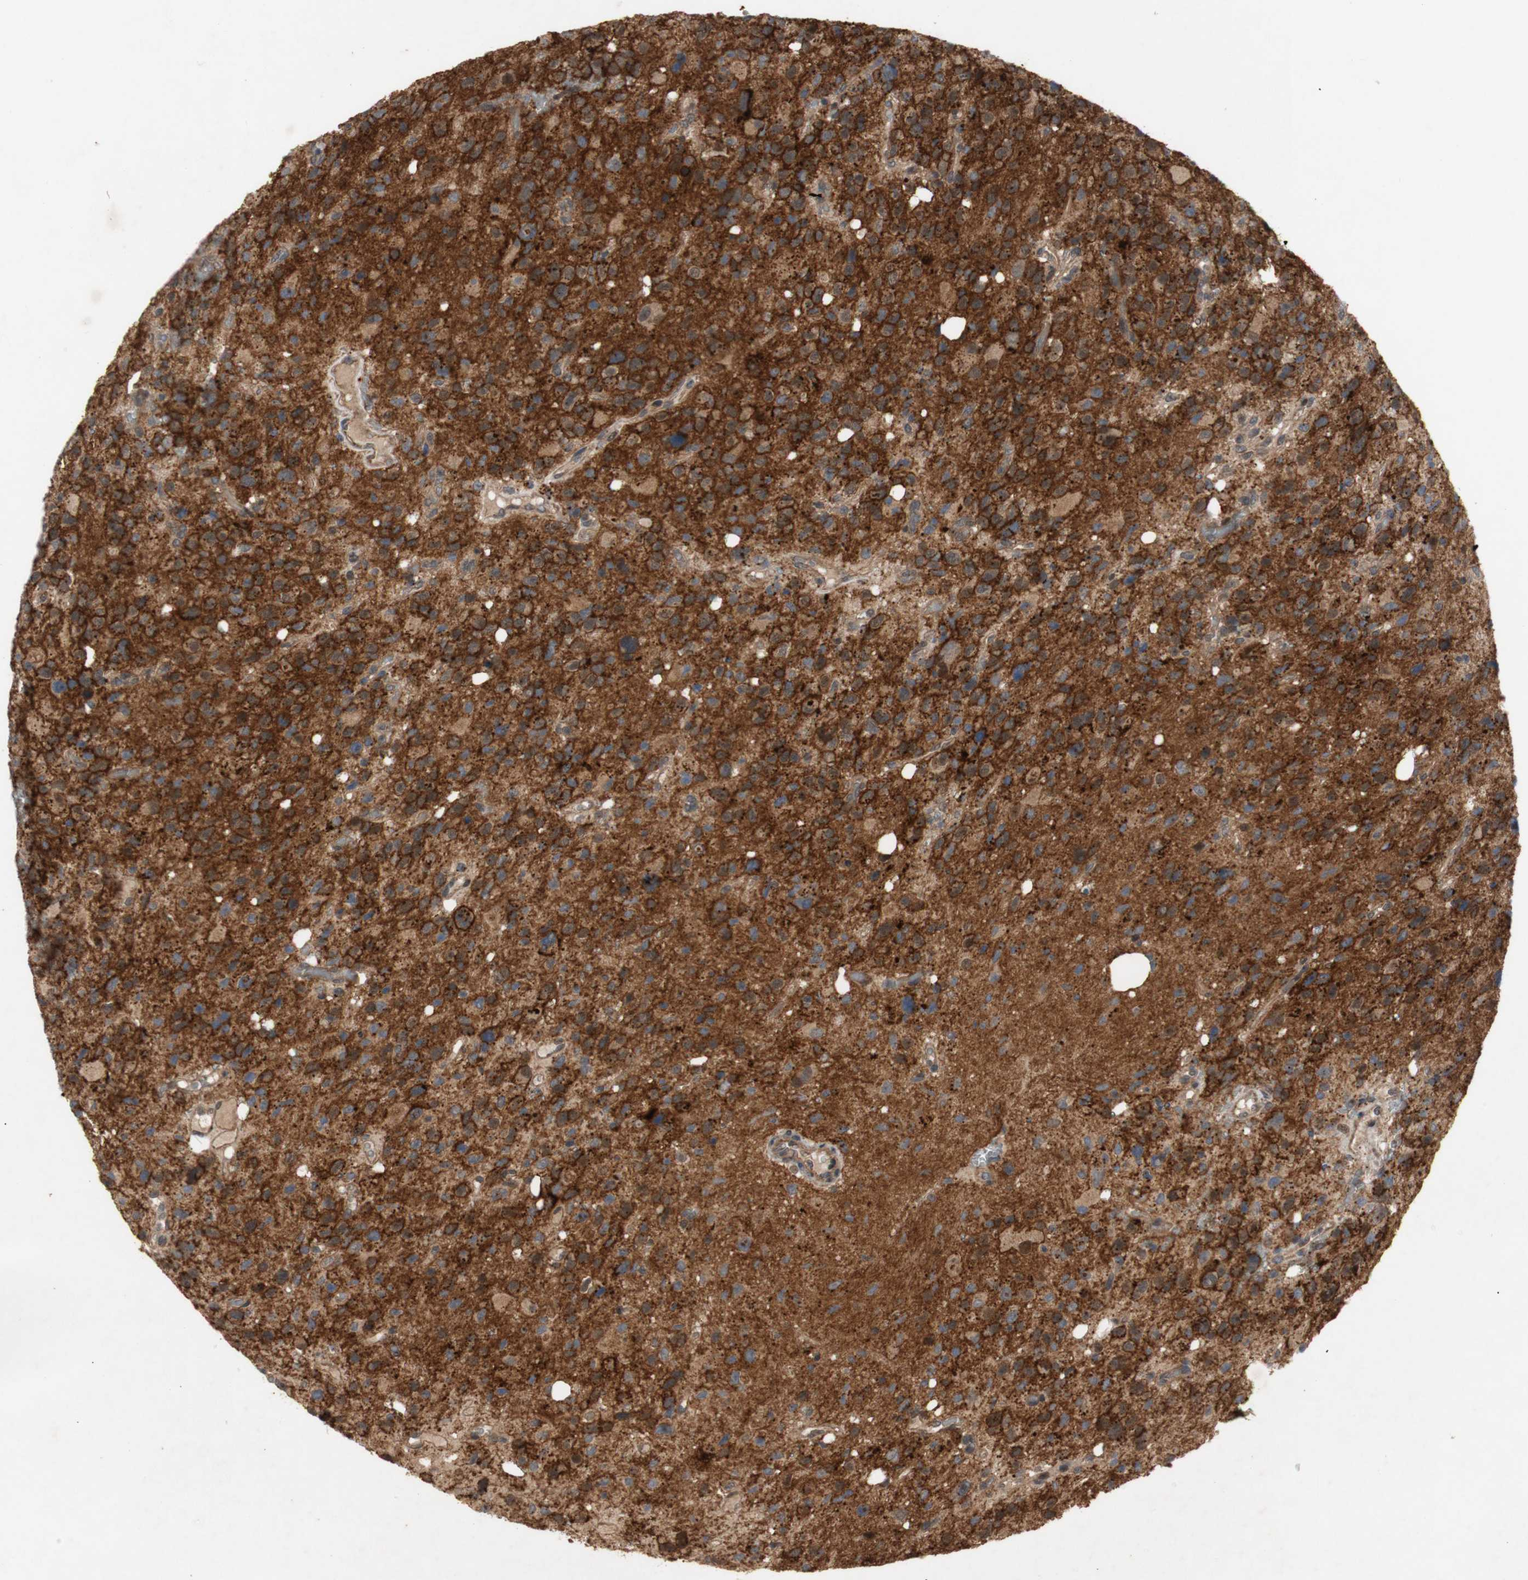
{"staining": {"intensity": "strong", "quantity": ">75%", "location": "cytoplasmic/membranous"}, "tissue": "glioma", "cell_type": "Tumor cells", "image_type": "cancer", "snomed": [{"axis": "morphology", "description": "Glioma, malignant, High grade"}, {"axis": "topography", "description": "Brain"}], "caption": "This is an image of immunohistochemistry staining of glioma, which shows strong expression in the cytoplasmic/membranous of tumor cells.", "gene": "PKN1", "patient": {"sex": "male", "age": 48}}